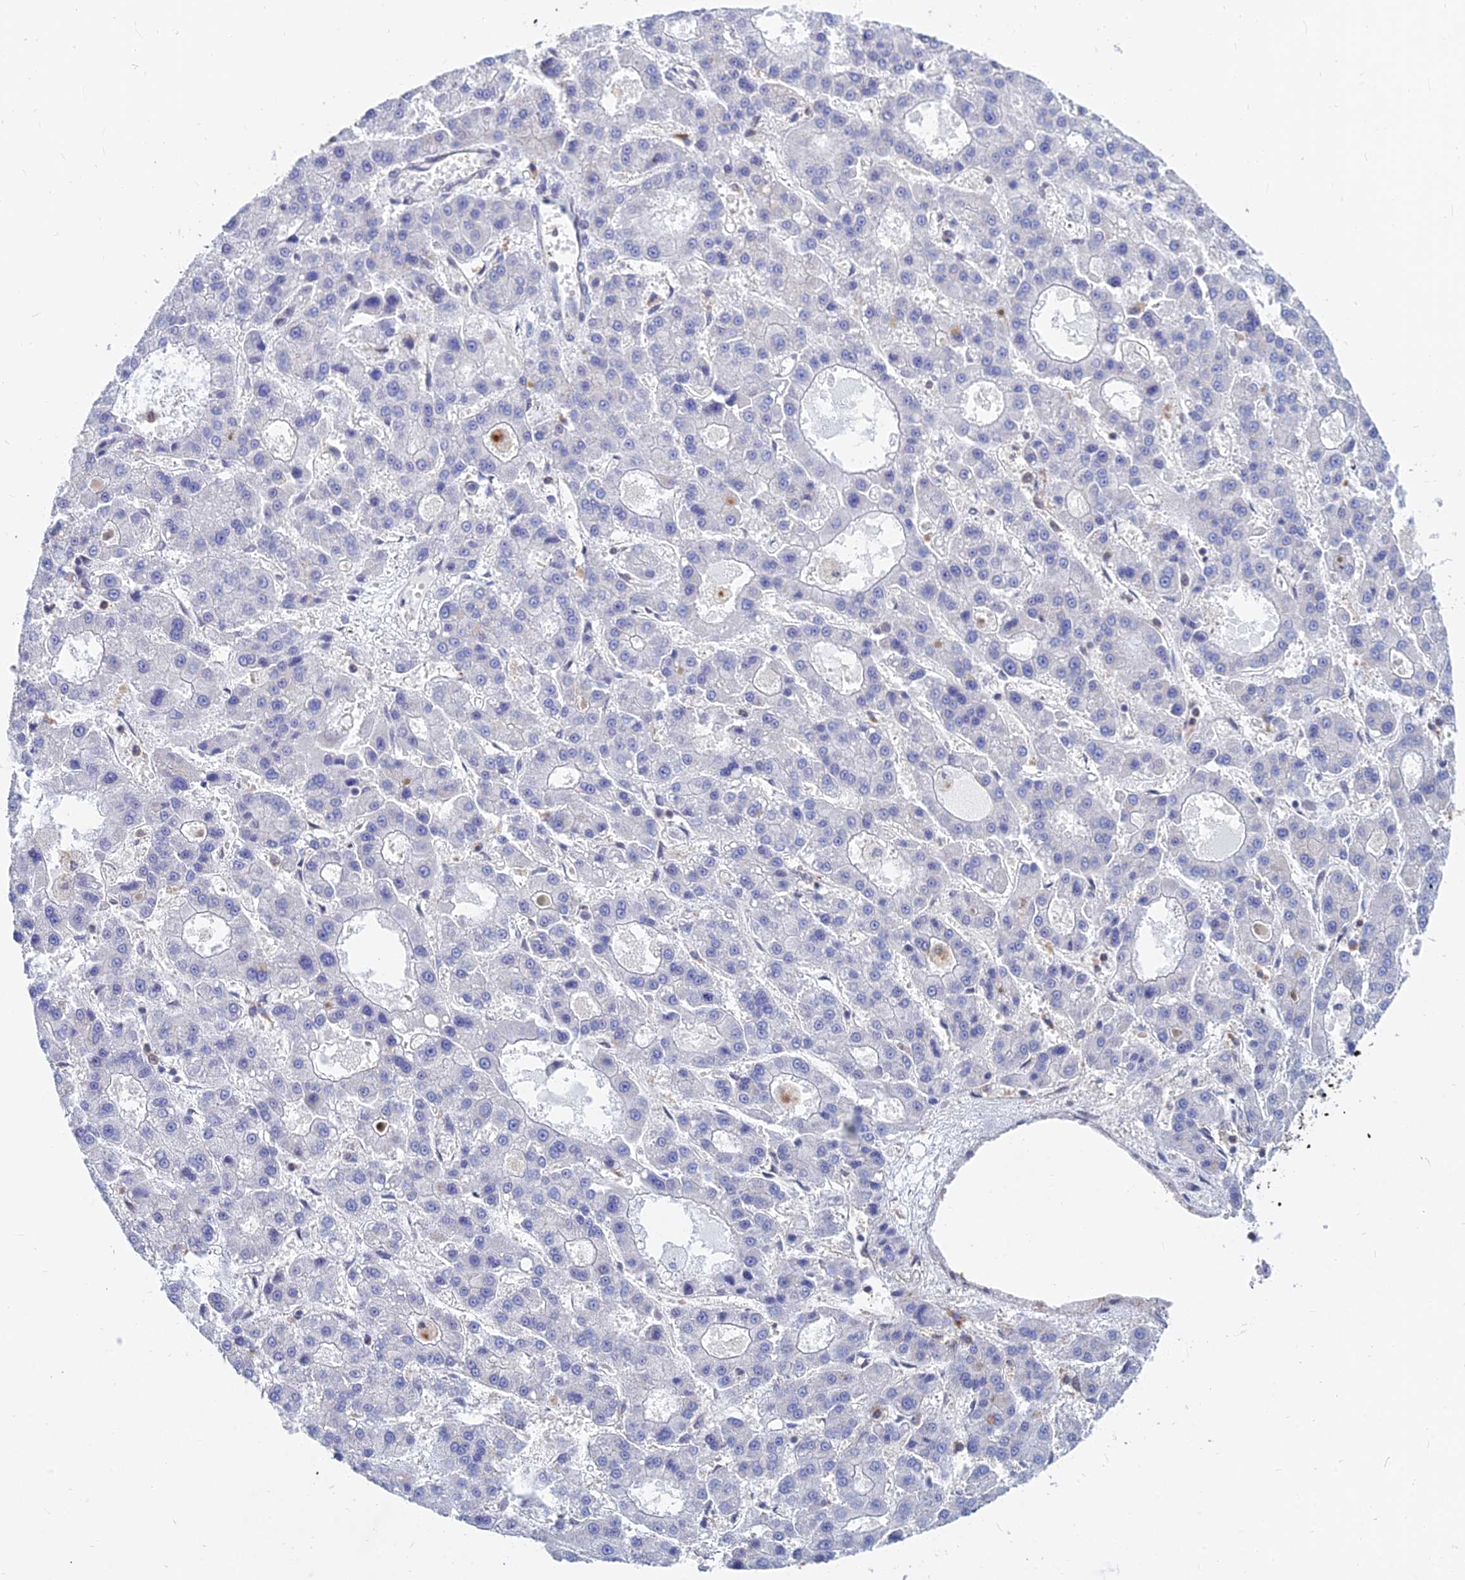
{"staining": {"intensity": "negative", "quantity": "none", "location": "none"}, "tissue": "liver cancer", "cell_type": "Tumor cells", "image_type": "cancer", "snomed": [{"axis": "morphology", "description": "Carcinoma, Hepatocellular, NOS"}, {"axis": "topography", "description": "Liver"}], "caption": "Liver hepatocellular carcinoma was stained to show a protein in brown. There is no significant positivity in tumor cells. (Immunohistochemistry (ihc), brightfield microscopy, high magnification).", "gene": "B3GALT4", "patient": {"sex": "male", "age": 70}}